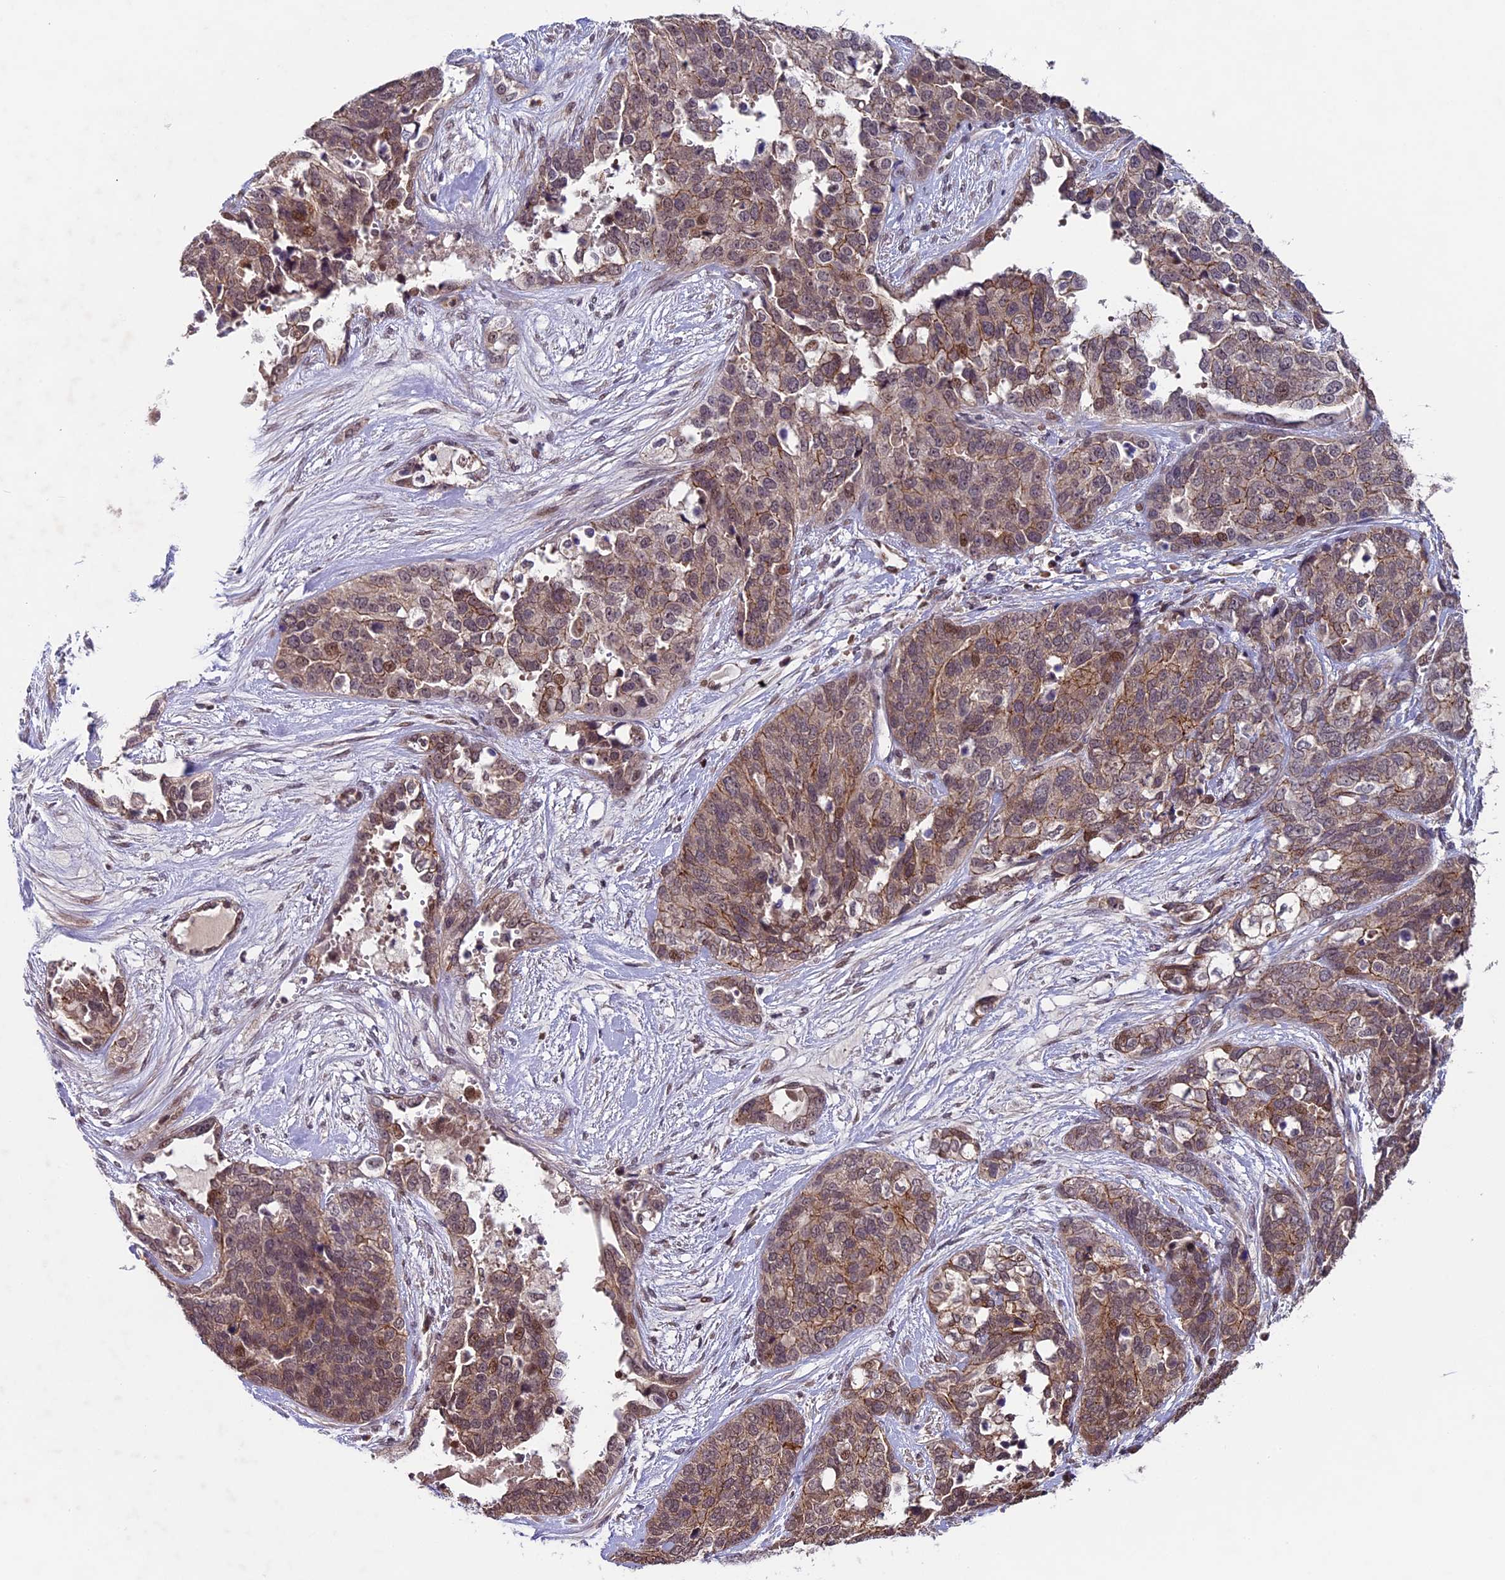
{"staining": {"intensity": "moderate", "quantity": ">75%", "location": "cytoplasmic/membranous"}, "tissue": "ovarian cancer", "cell_type": "Tumor cells", "image_type": "cancer", "snomed": [{"axis": "morphology", "description": "Cystadenocarcinoma, serous, NOS"}, {"axis": "topography", "description": "Ovary"}], "caption": "Protein staining reveals moderate cytoplasmic/membranous expression in approximately >75% of tumor cells in ovarian cancer. Immunohistochemistry (ihc) stains the protein in brown and the nuclei are stained blue.", "gene": "SIPA1L3", "patient": {"sex": "female", "age": 44}}